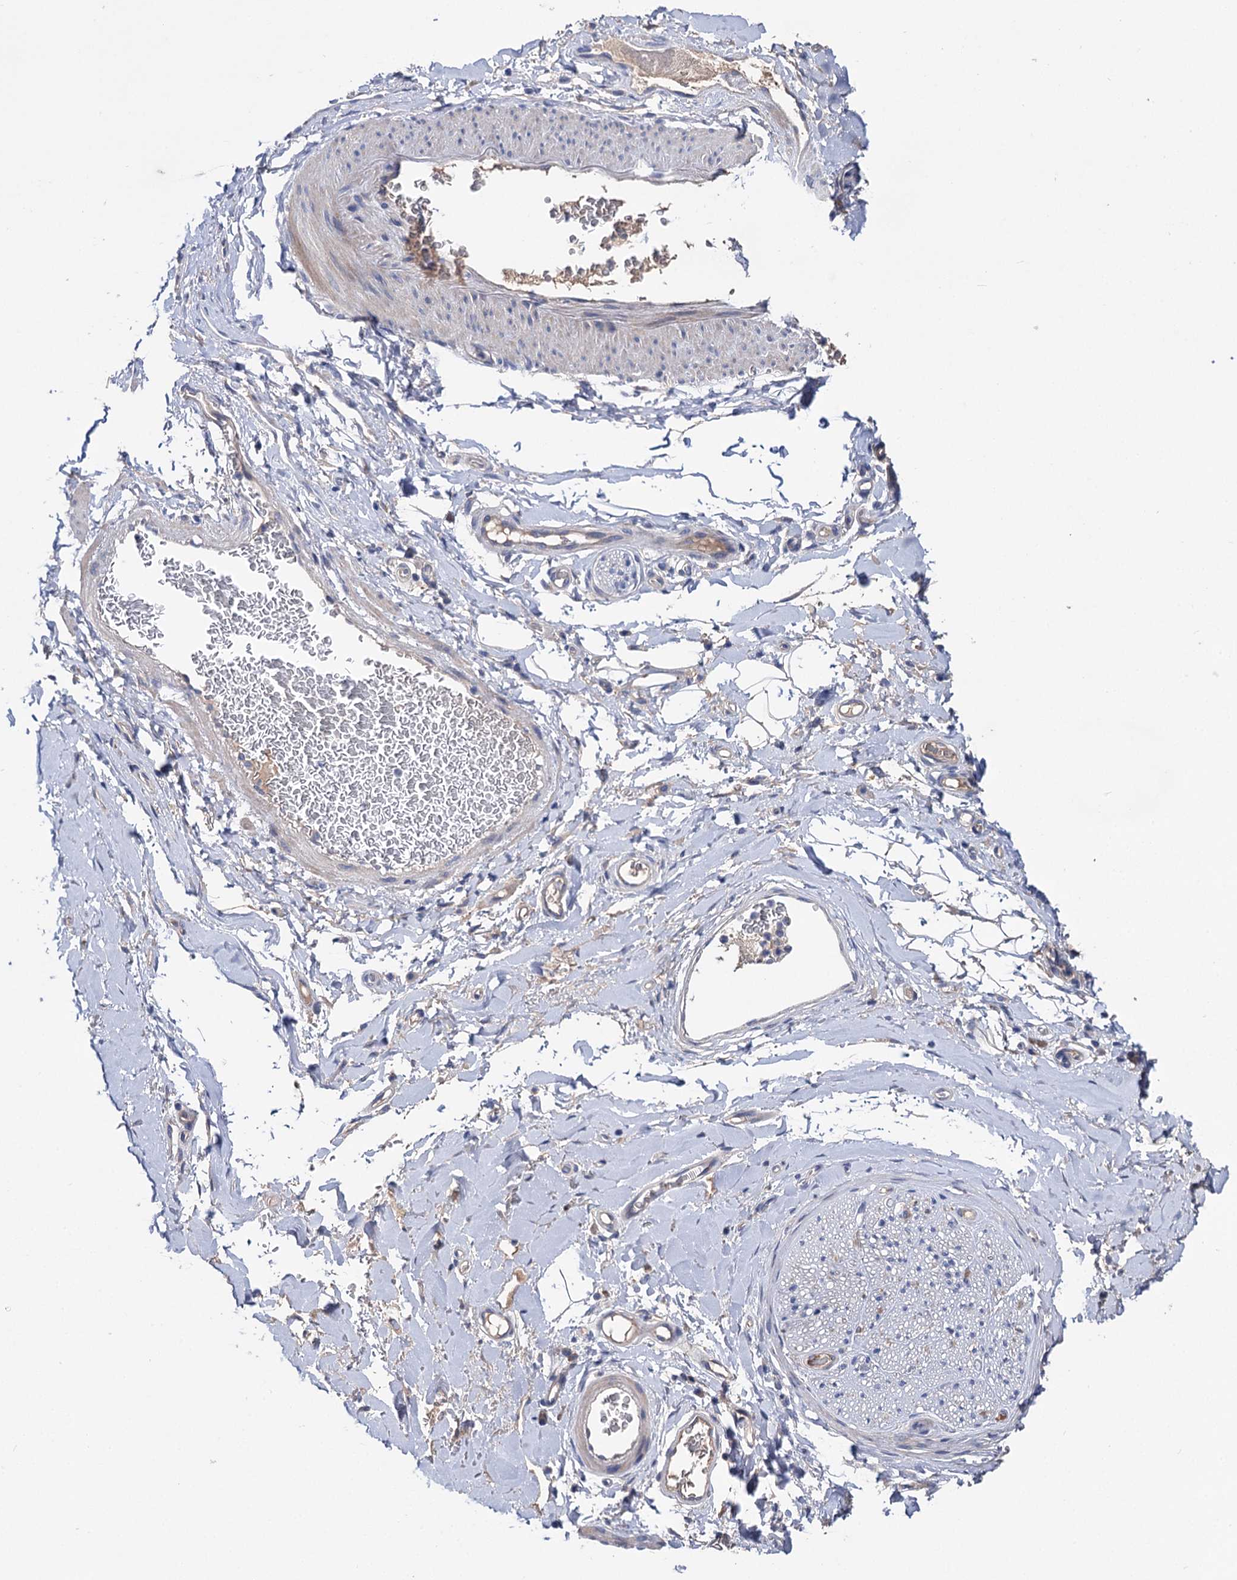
{"staining": {"intensity": "negative", "quantity": "none", "location": "none"}, "tissue": "adipose tissue", "cell_type": "Adipocytes", "image_type": "normal", "snomed": [{"axis": "morphology", "description": "Normal tissue, NOS"}, {"axis": "morphology", "description": "Adenocarcinoma, NOS"}, {"axis": "topography", "description": "Stomach, upper"}, {"axis": "topography", "description": "Peripheral nerve tissue"}], "caption": "Immunohistochemical staining of benign human adipose tissue demonstrates no significant expression in adipocytes.", "gene": "PPP1R32", "patient": {"sex": "male", "age": 62}}